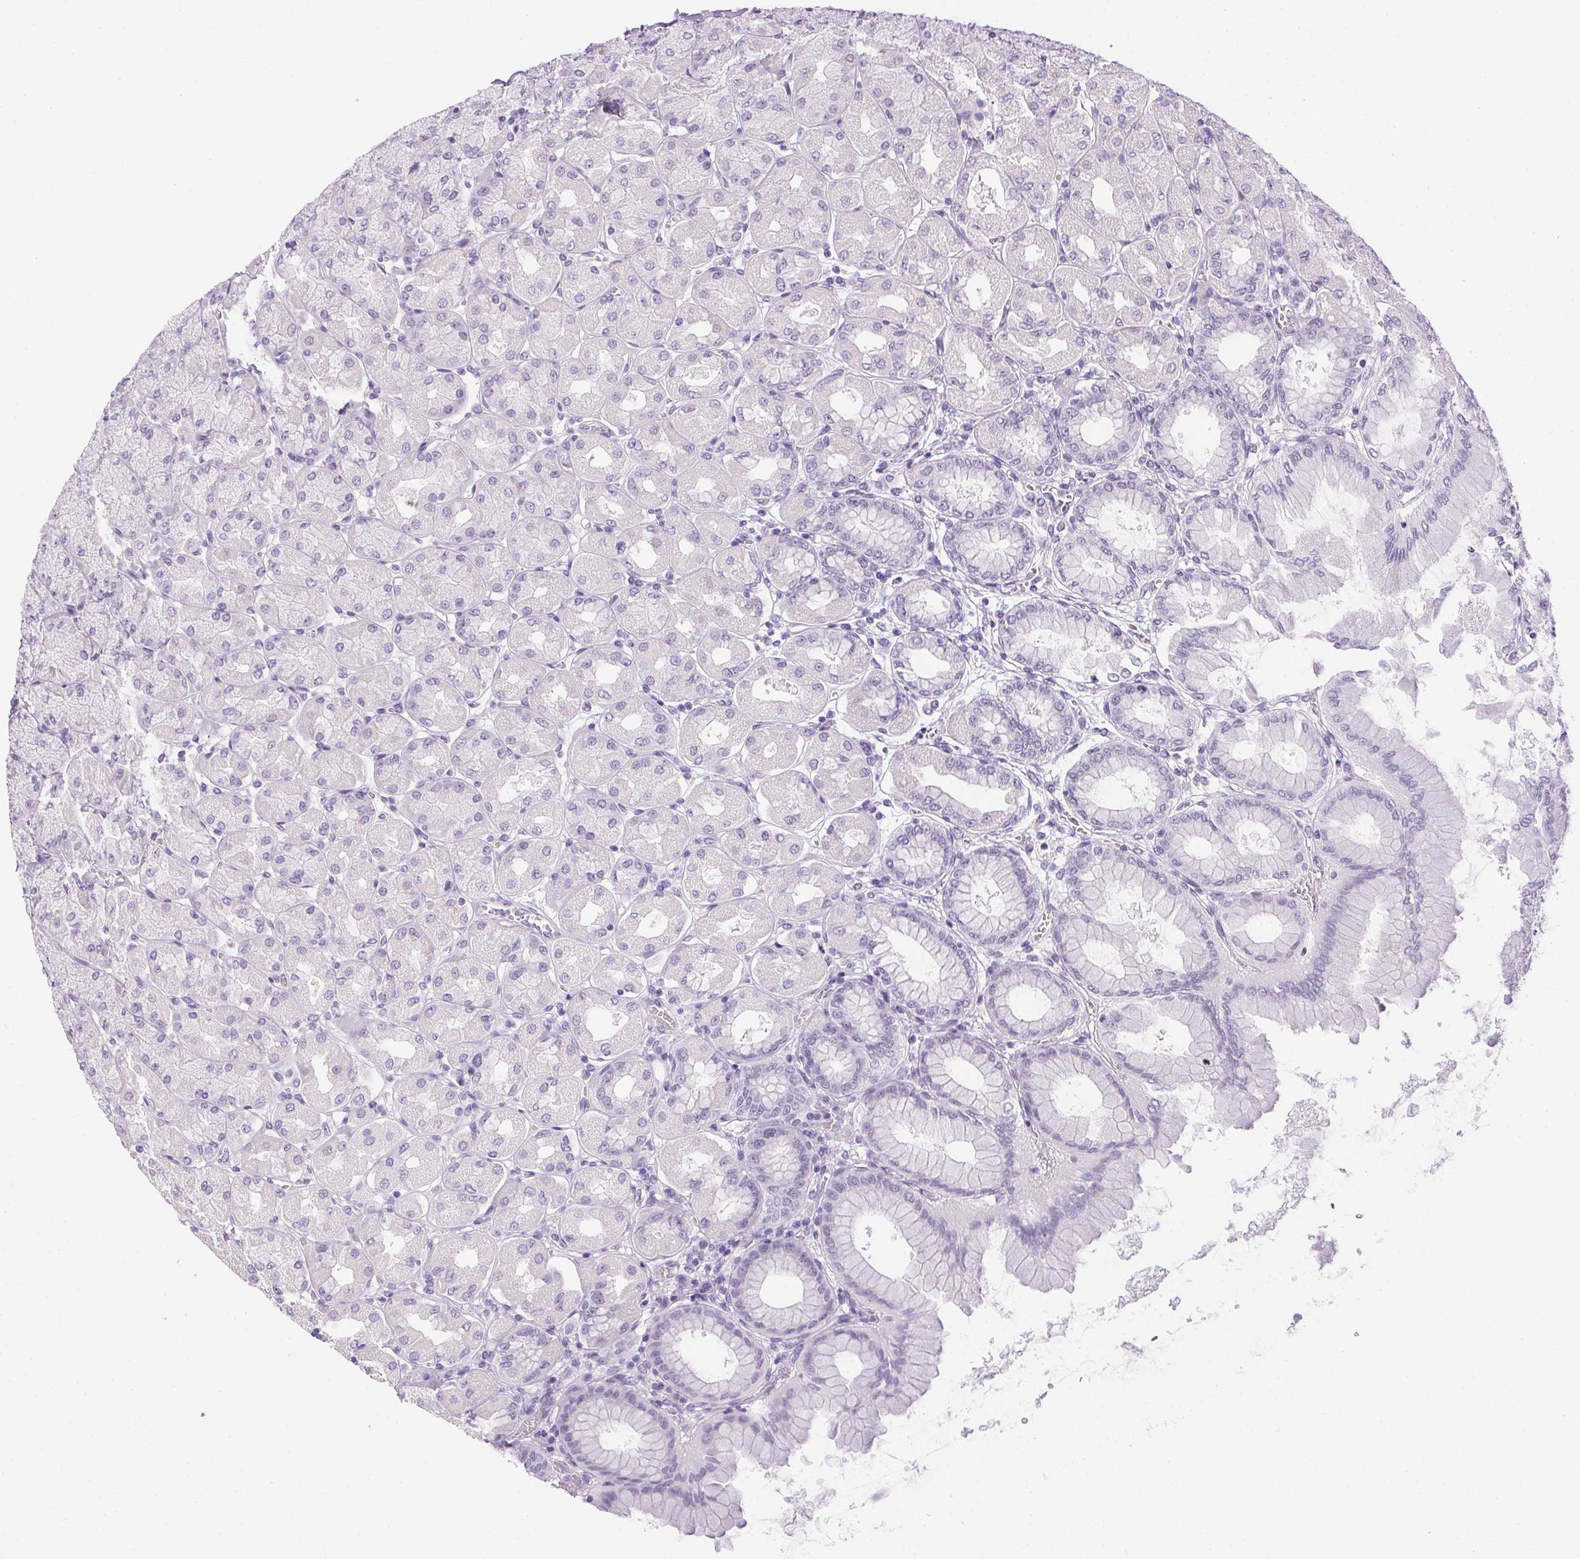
{"staining": {"intensity": "negative", "quantity": "none", "location": "none"}, "tissue": "stomach", "cell_type": "Glandular cells", "image_type": "normal", "snomed": [{"axis": "morphology", "description": "Normal tissue, NOS"}, {"axis": "topography", "description": "Stomach, upper"}], "caption": "Human stomach stained for a protein using IHC shows no staining in glandular cells.", "gene": "PRL", "patient": {"sex": "female", "age": 56}}